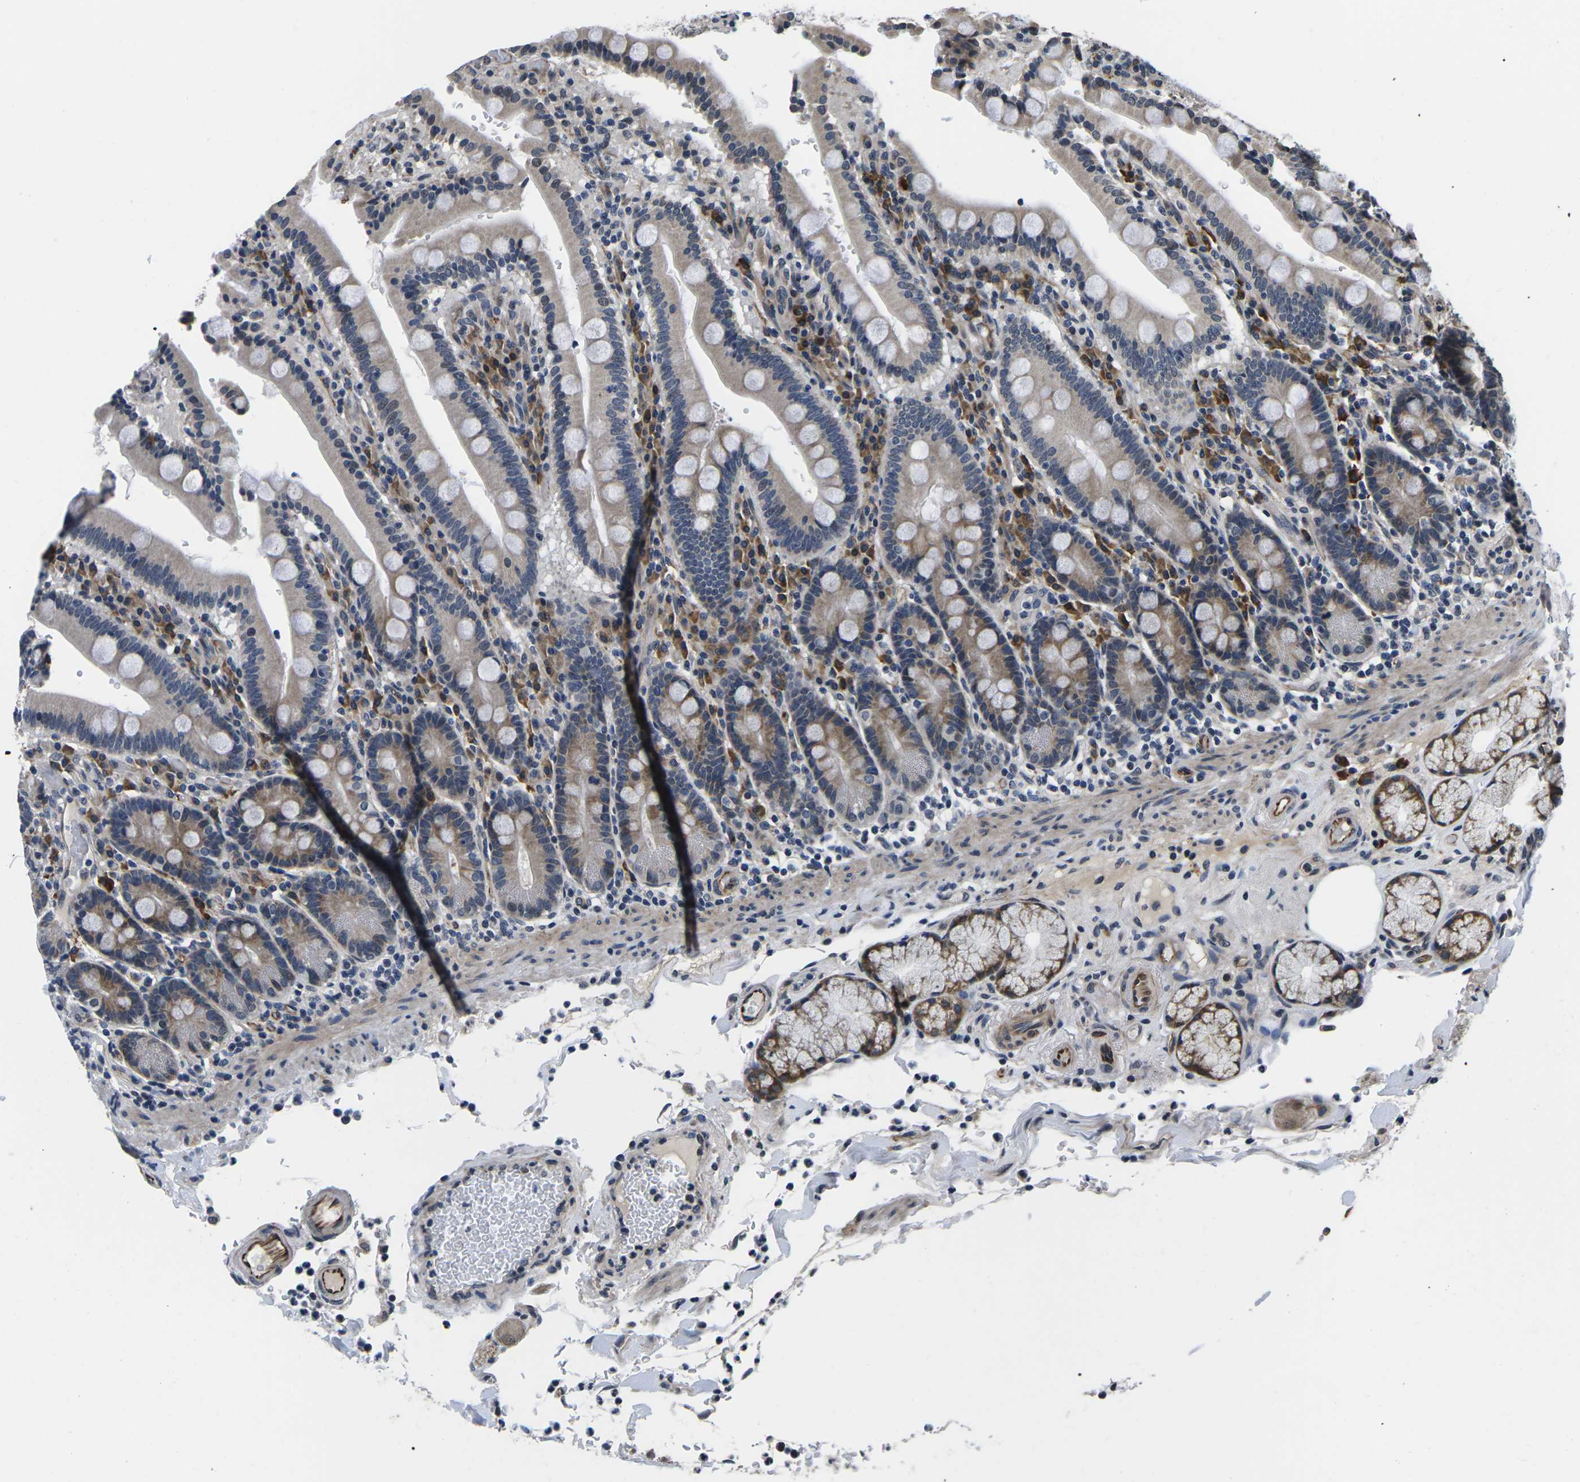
{"staining": {"intensity": "moderate", "quantity": "25%-75%", "location": "cytoplasmic/membranous"}, "tissue": "duodenum", "cell_type": "Glandular cells", "image_type": "normal", "snomed": [{"axis": "morphology", "description": "Normal tissue, NOS"}, {"axis": "topography", "description": "Small intestine, NOS"}], "caption": "The photomicrograph exhibits staining of benign duodenum, revealing moderate cytoplasmic/membranous protein staining (brown color) within glandular cells.", "gene": "CCNE1", "patient": {"sex": "female", "age": 71}}